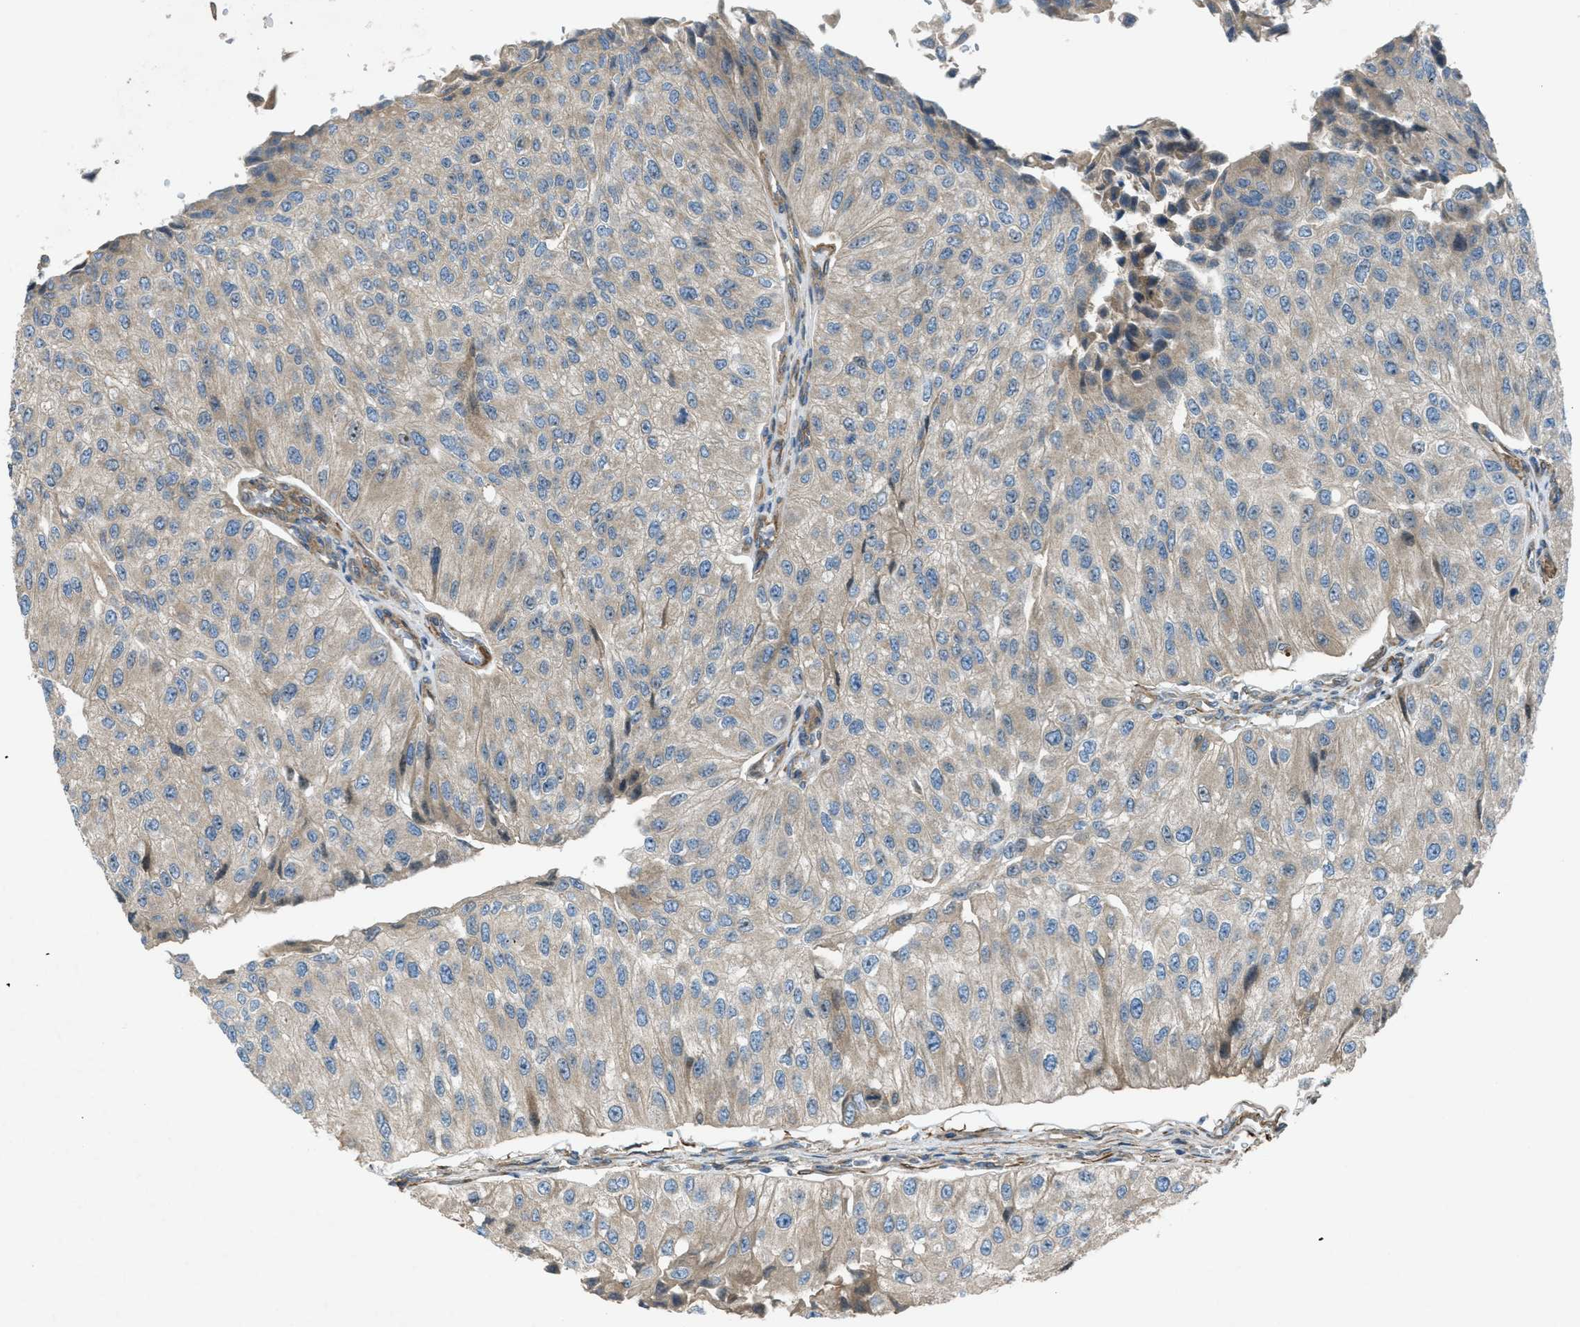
{"staining": {"intensity": "weak", "quantity": ">75%", "location": "cytoplasmic/membranous"}, "tissue": "urothelial cancer", "cell_type": "Tumor cells", "image_type": "cancer", "snomed": [{"axis": "morphology", "description": "Urothelial carcinoma, High grade"}, {"axis": "topography", "description": "Kidney"}, {"axis": "topography", "description": "Urinary bladder"}], "caption": "Brown immunohistochemical staining in human high-grade urothelial carcinoma shows weak cytoplasmic/membranous expression in about >75% of tumor cells.", "gene": "VEZT", "patient": {"sex": "male", "age": 77}}